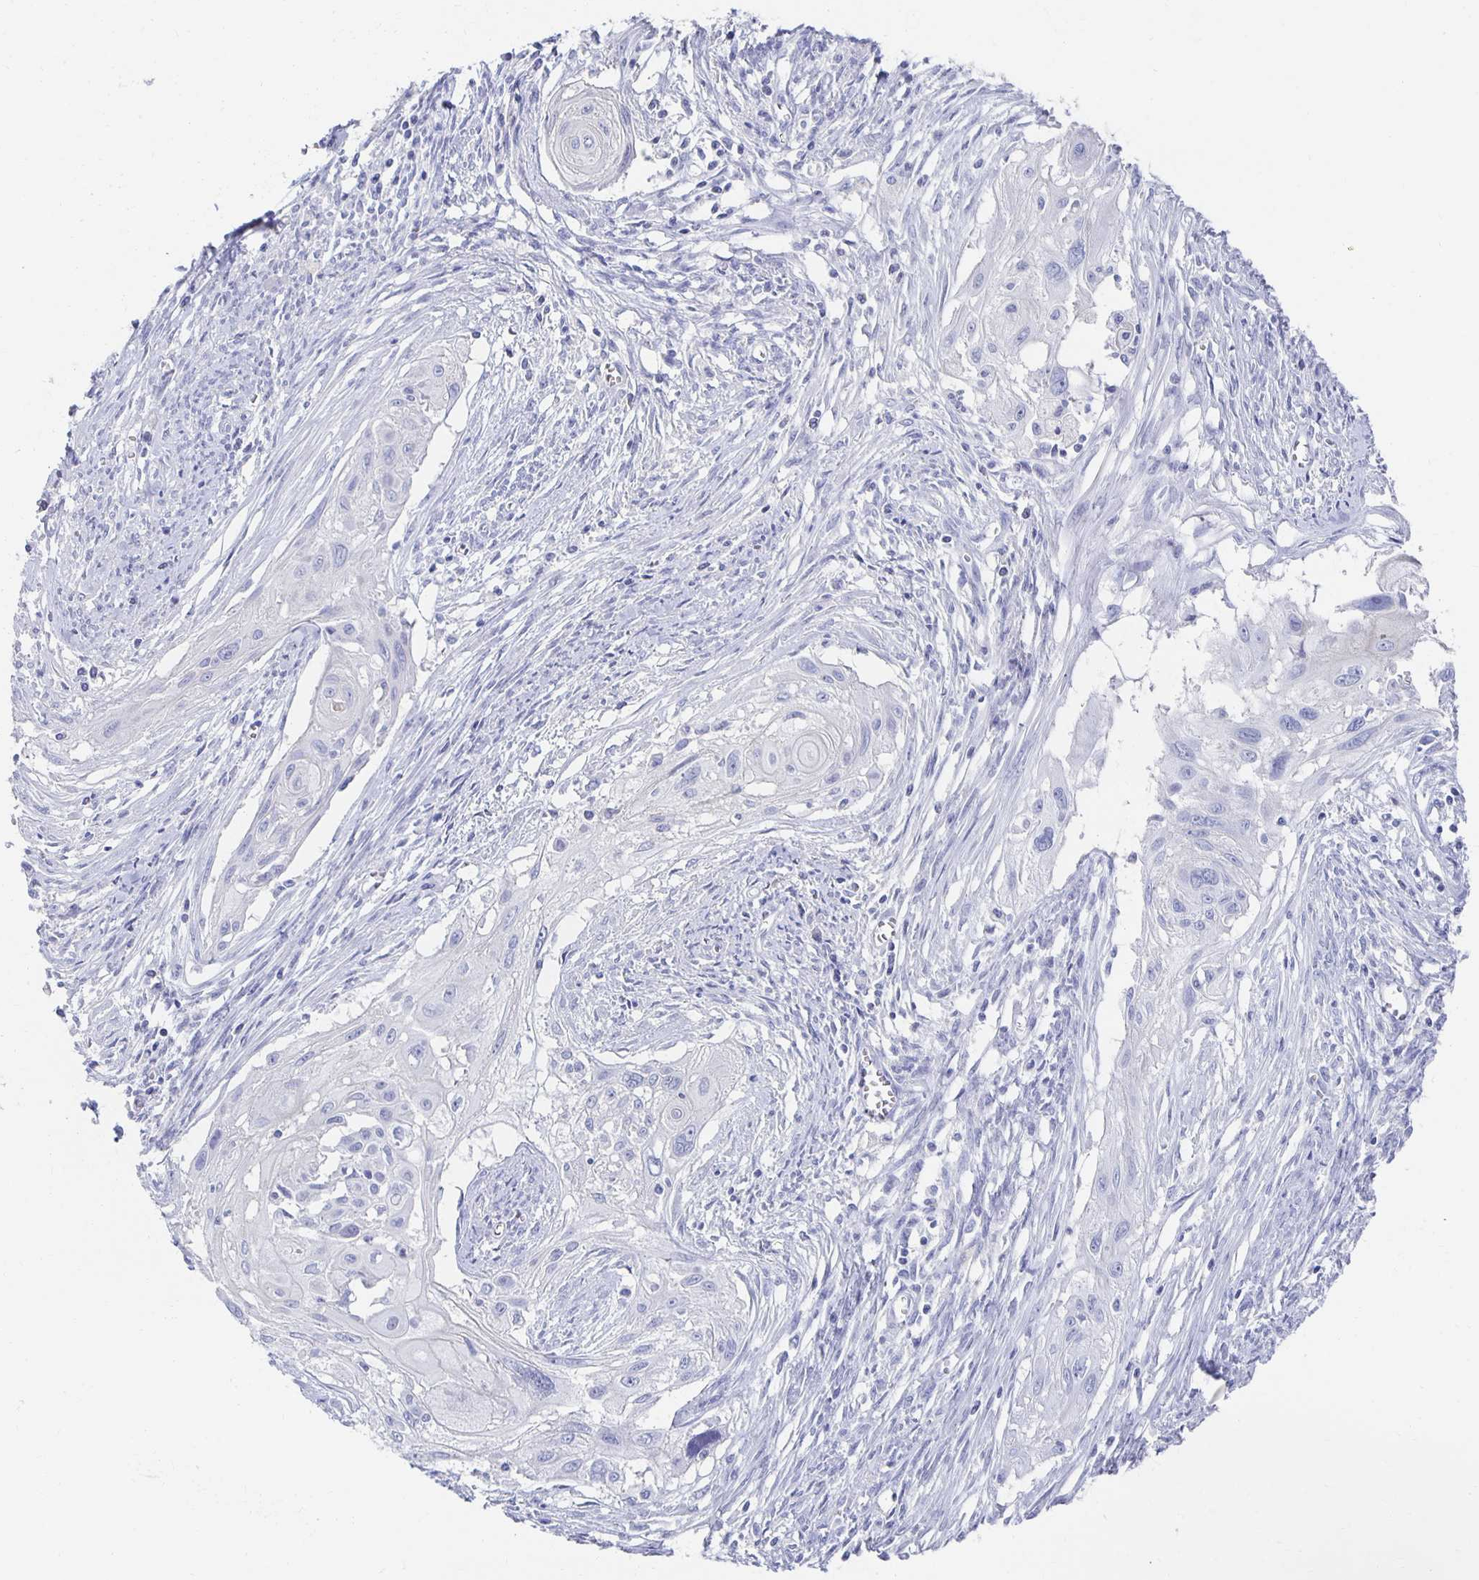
{"staining": {"intensity": "negative", "quantity": "none", "location": "none"}, "tissue": "cervical cancer", "cell_type": "Tumor cells", "image_type": "cancer", "snomed": [{"axis": "morphology", "description": "Squamous cell carcinoma, NOS"}, {"axis": "topography", "description": "Cervix"}], "caption": "This is an immunohistochemistry image of cervical cancer. There is no staining in tumor cells.", "gene": "PRDM7", "patient": {"sex": "female", "age": 49}}